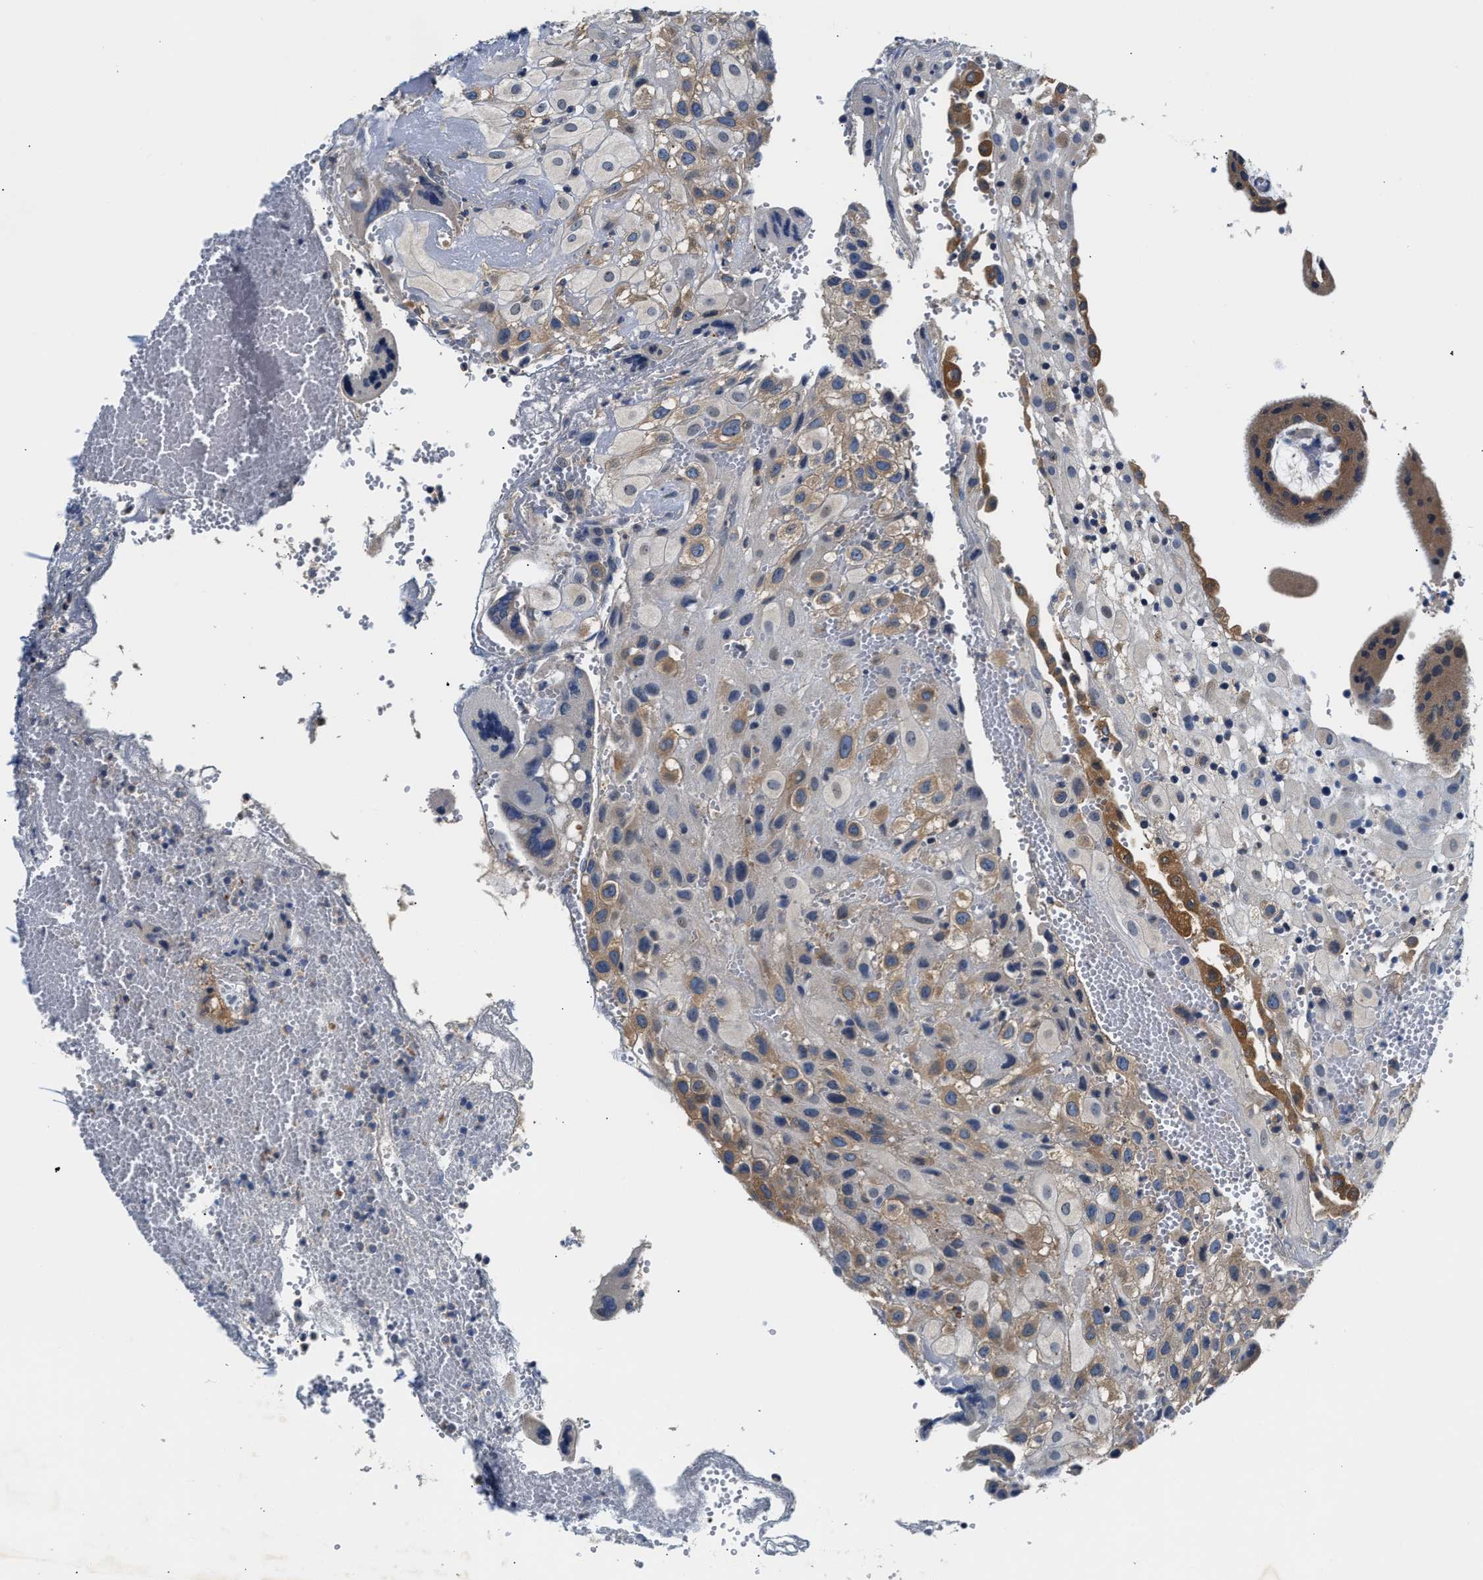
{"staining": {"intensity": "weak", "quantity": ">75%", "location": "cytoplasmic/membranous"}, "tissue": "placenta", "cell_type": "Decidual cells", "image_type": "normal", "snomed": [{"axis": "morphology", "description": "Normal tissue, NOS"}, {"axis": "topography", "description": "Placenta"}], "caption": "A high-resolution image shows immunohistochemistry staining of normal placenta, which exhibits weak cytoplasmic/membranous staining in about >75% of decidual cells. (IHC, brightfield microscopy, high magnification).", "gene": "FAM185A", "patient": {"sex": "female", "age": 18}}